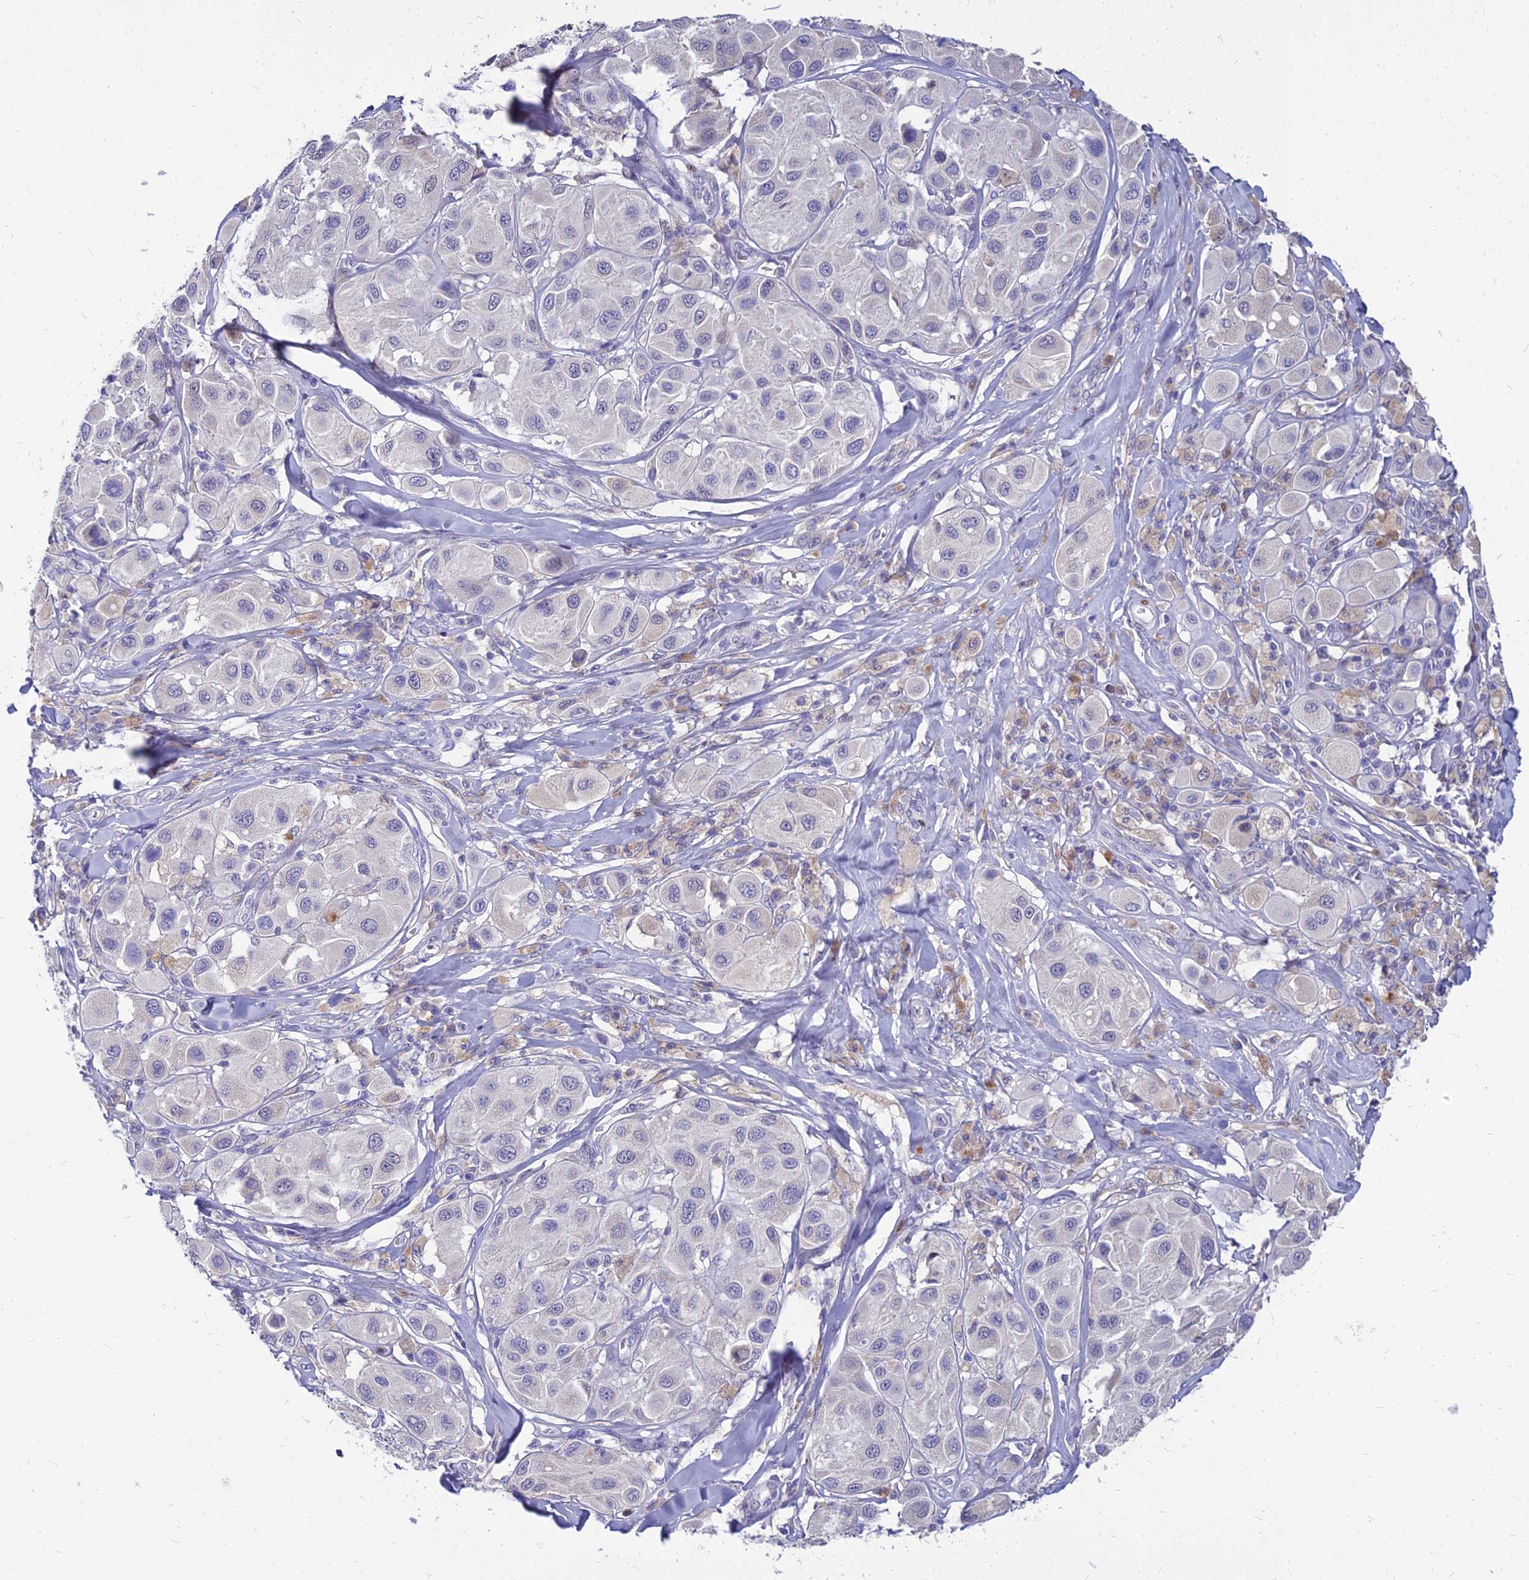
{"staining": {"intensity": "negative", "quantity": "none", "location": "none"}, "tissue": "melanoma", "cell_type": "Tumor cells", "image_type": "cancer", "snomed": [{"axis": "morphology", "description": "Malignant melanoma, Metastatic site"}, {"axis": "topography", "description": "Skin"}], "caption": "The IHC image has no significant positivity in tumor cells of malignant melanoma (metastatic site) tissue.", "gene": "GOLGA6D", "patient": {"sex": "male", "age": 41}}